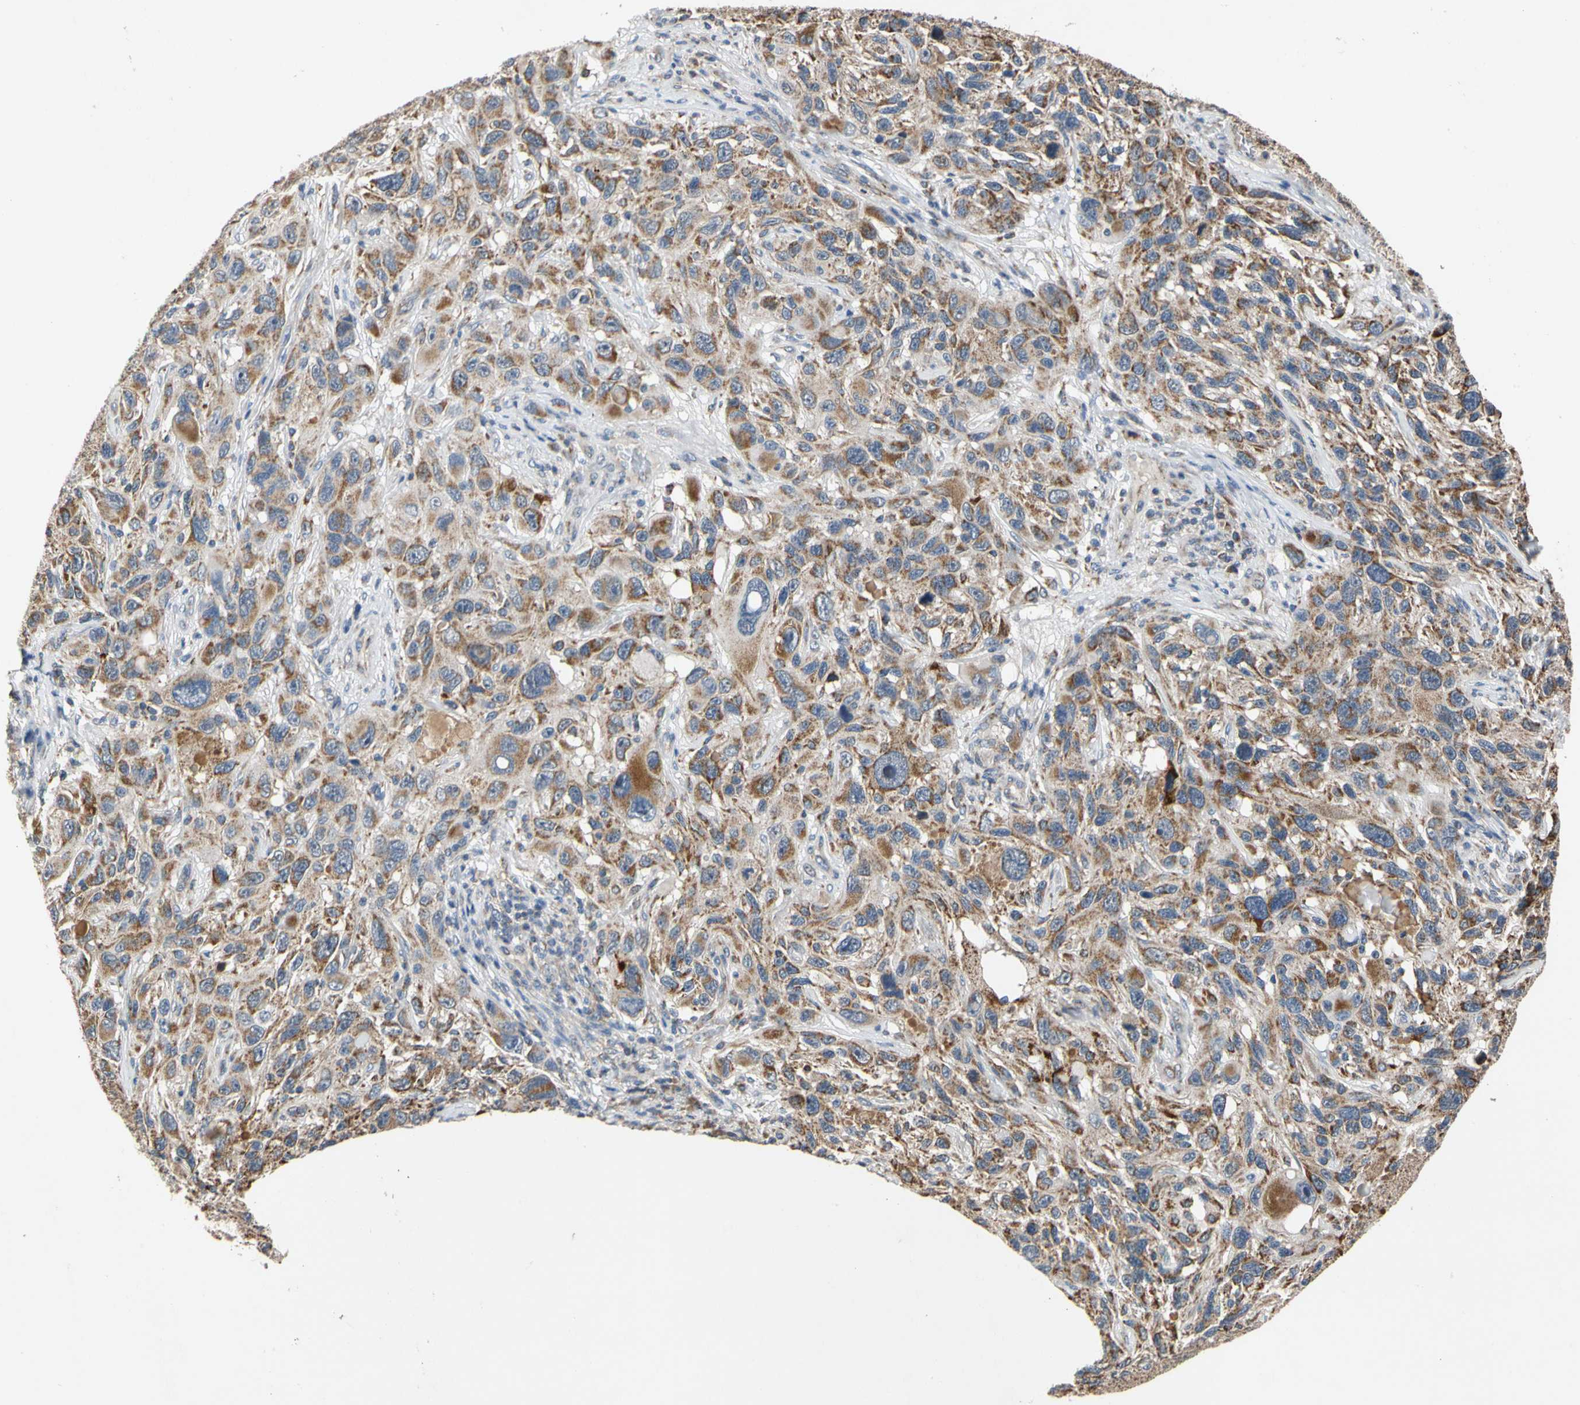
{"staining": {"intensity": "moderate", "quantity": ">75%", "location": "cytoplasmic/membranous"}, "tissue": "melanoma", "cell_type": "Tumor cells", "image_type": "cancer", "snomed": [{"axis": "morphology", "description": "Malignant melanoma, NOS"}, {"axis": "topography", "description": "Skin"}], "caption": "Protein staining of malignant melanoma tissue reveals moderate cytoplasmic/membranous positivity in approximately >75% of tumor cells.", "gene": "GPD2", "patient": {"sex": "male", "age": 53}}